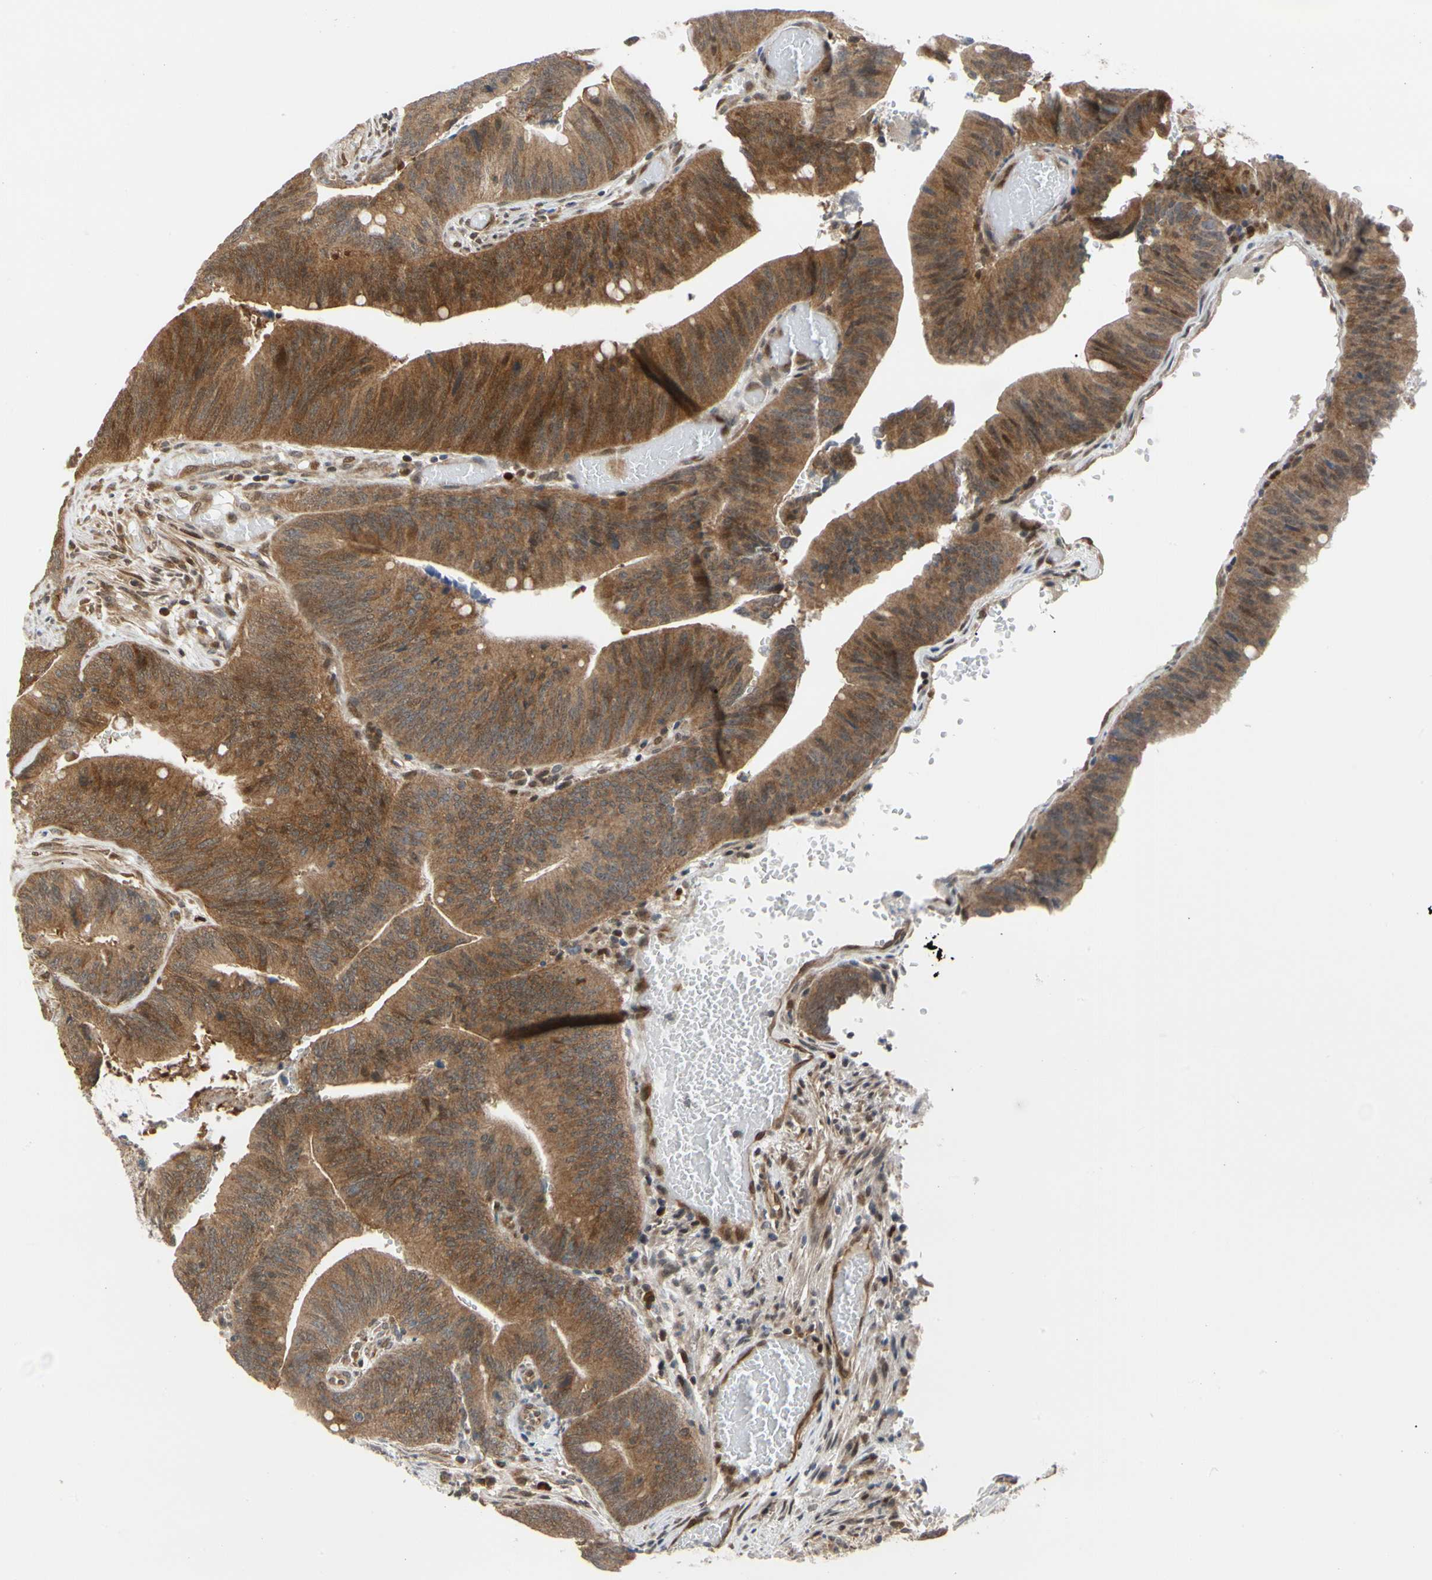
{"staining": {"intensity": "strong", "quantity": ">75%", "location": "cytoplasmic/membranous"}, "tissue": "colorectal cancer", "cell_type": "Tumor cells", "image_type": "cancer", "snomed": [{"axis": "morphology", "description": "Adenocarcinoma, NOS"}, {"axis": "topography", "description": "Rectum"}], "caption": "IHC of adenocarcinoma (colorectal) exhibits high levels of strong cytoplasmic/membranous staining in approximately >75% of tumor cells.", "gene": "CDK5", "patient": {"sex": "female", "age": 66}}